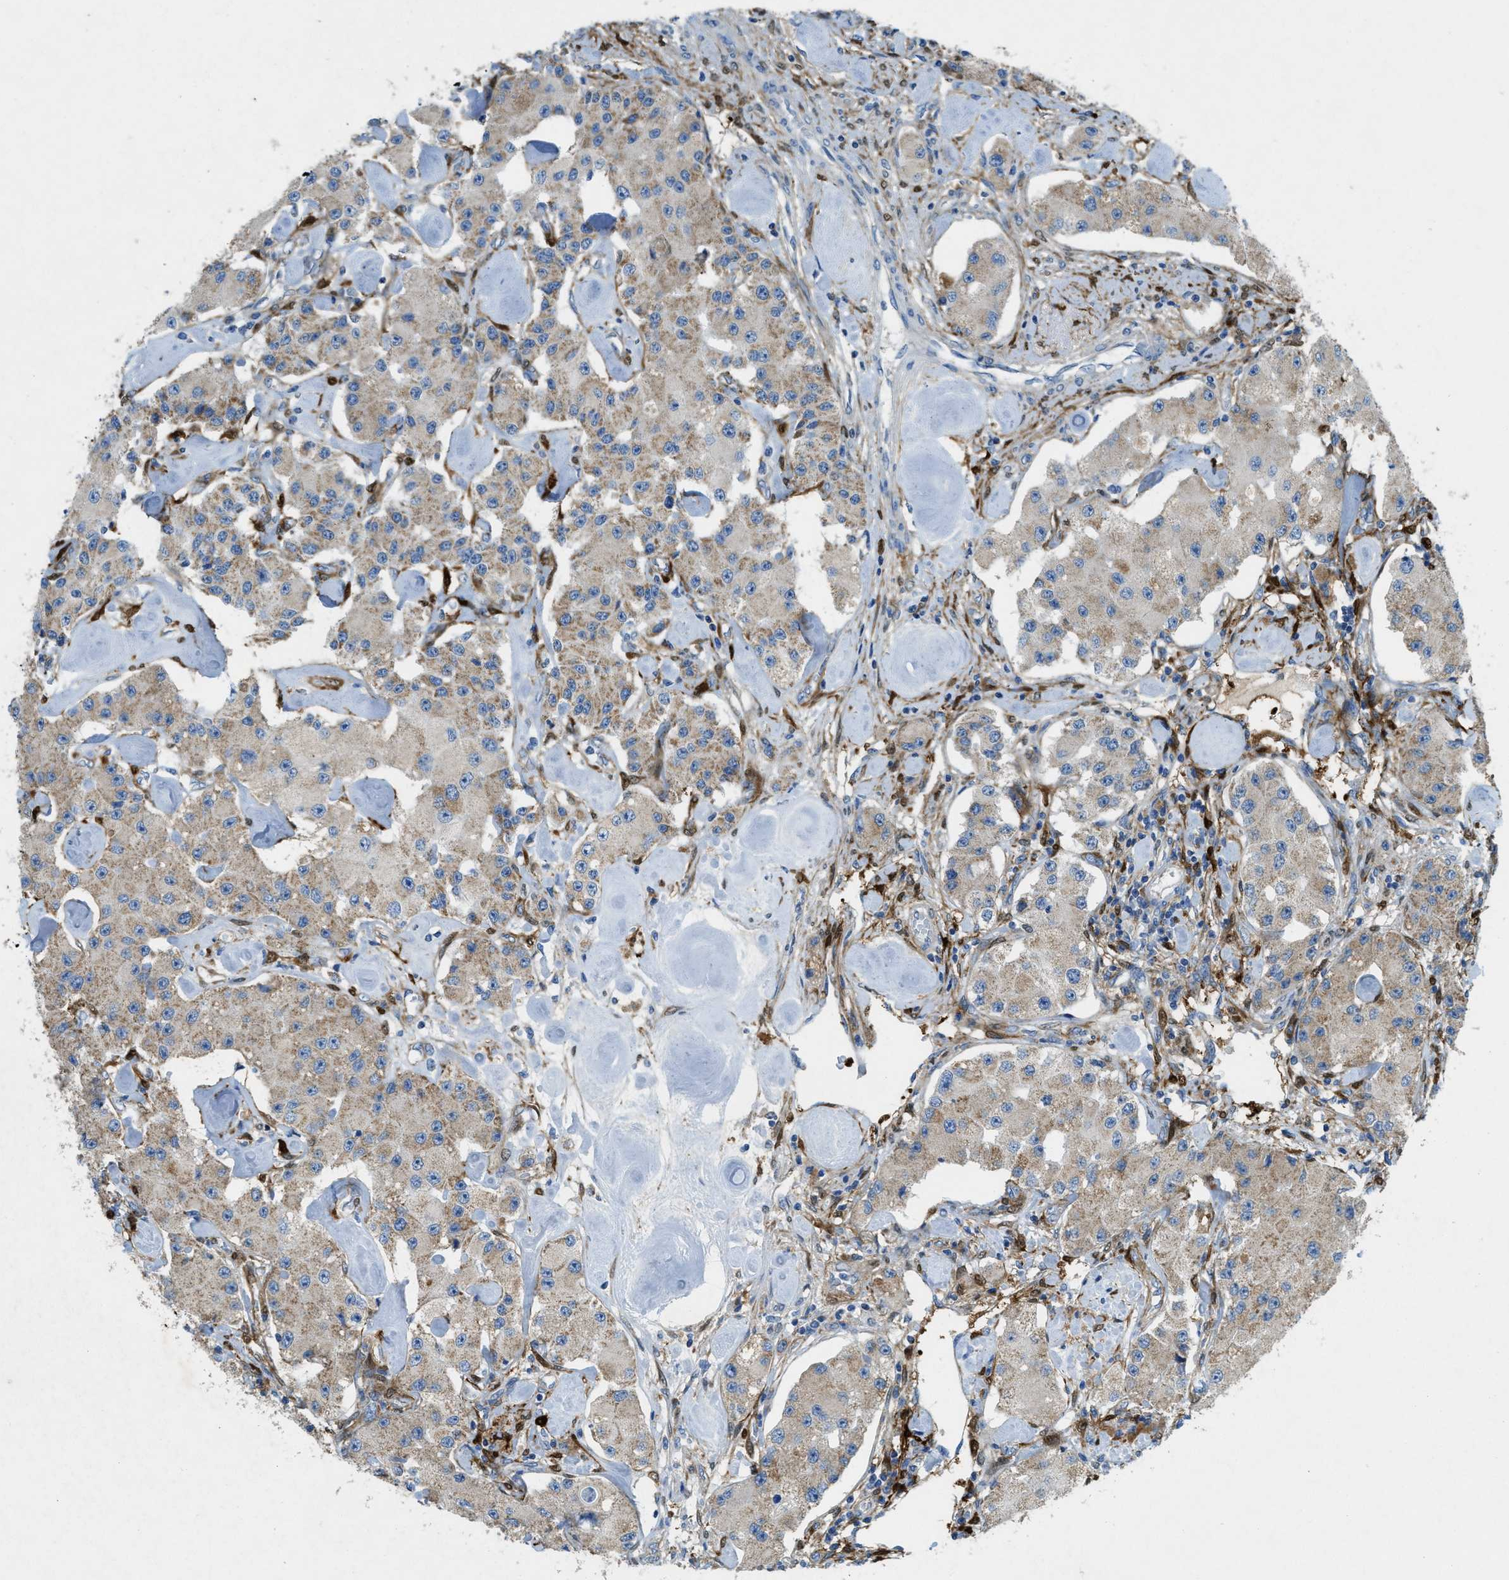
{"staining": {"intensity": "weak", "quantity": ">75%", "location": "cytoplasmic/membranous"}, "tissue": "carcinoid", "cell_type": "Tumor cells", "image_type": "cancer", "snomed": [{"axis": "morphology", "description": "Carcinoid, malignant, NOS"}, {"axis": "topography", "description": "Pancreas"}], "caption": "Carcinoid stained for a protein (brown) reveals weak cytoplasmic/membranous positive staining in approximately >75% of tumor cells.", "gene": "CYGB", "patient": {"sex": "male", "age": 41}}